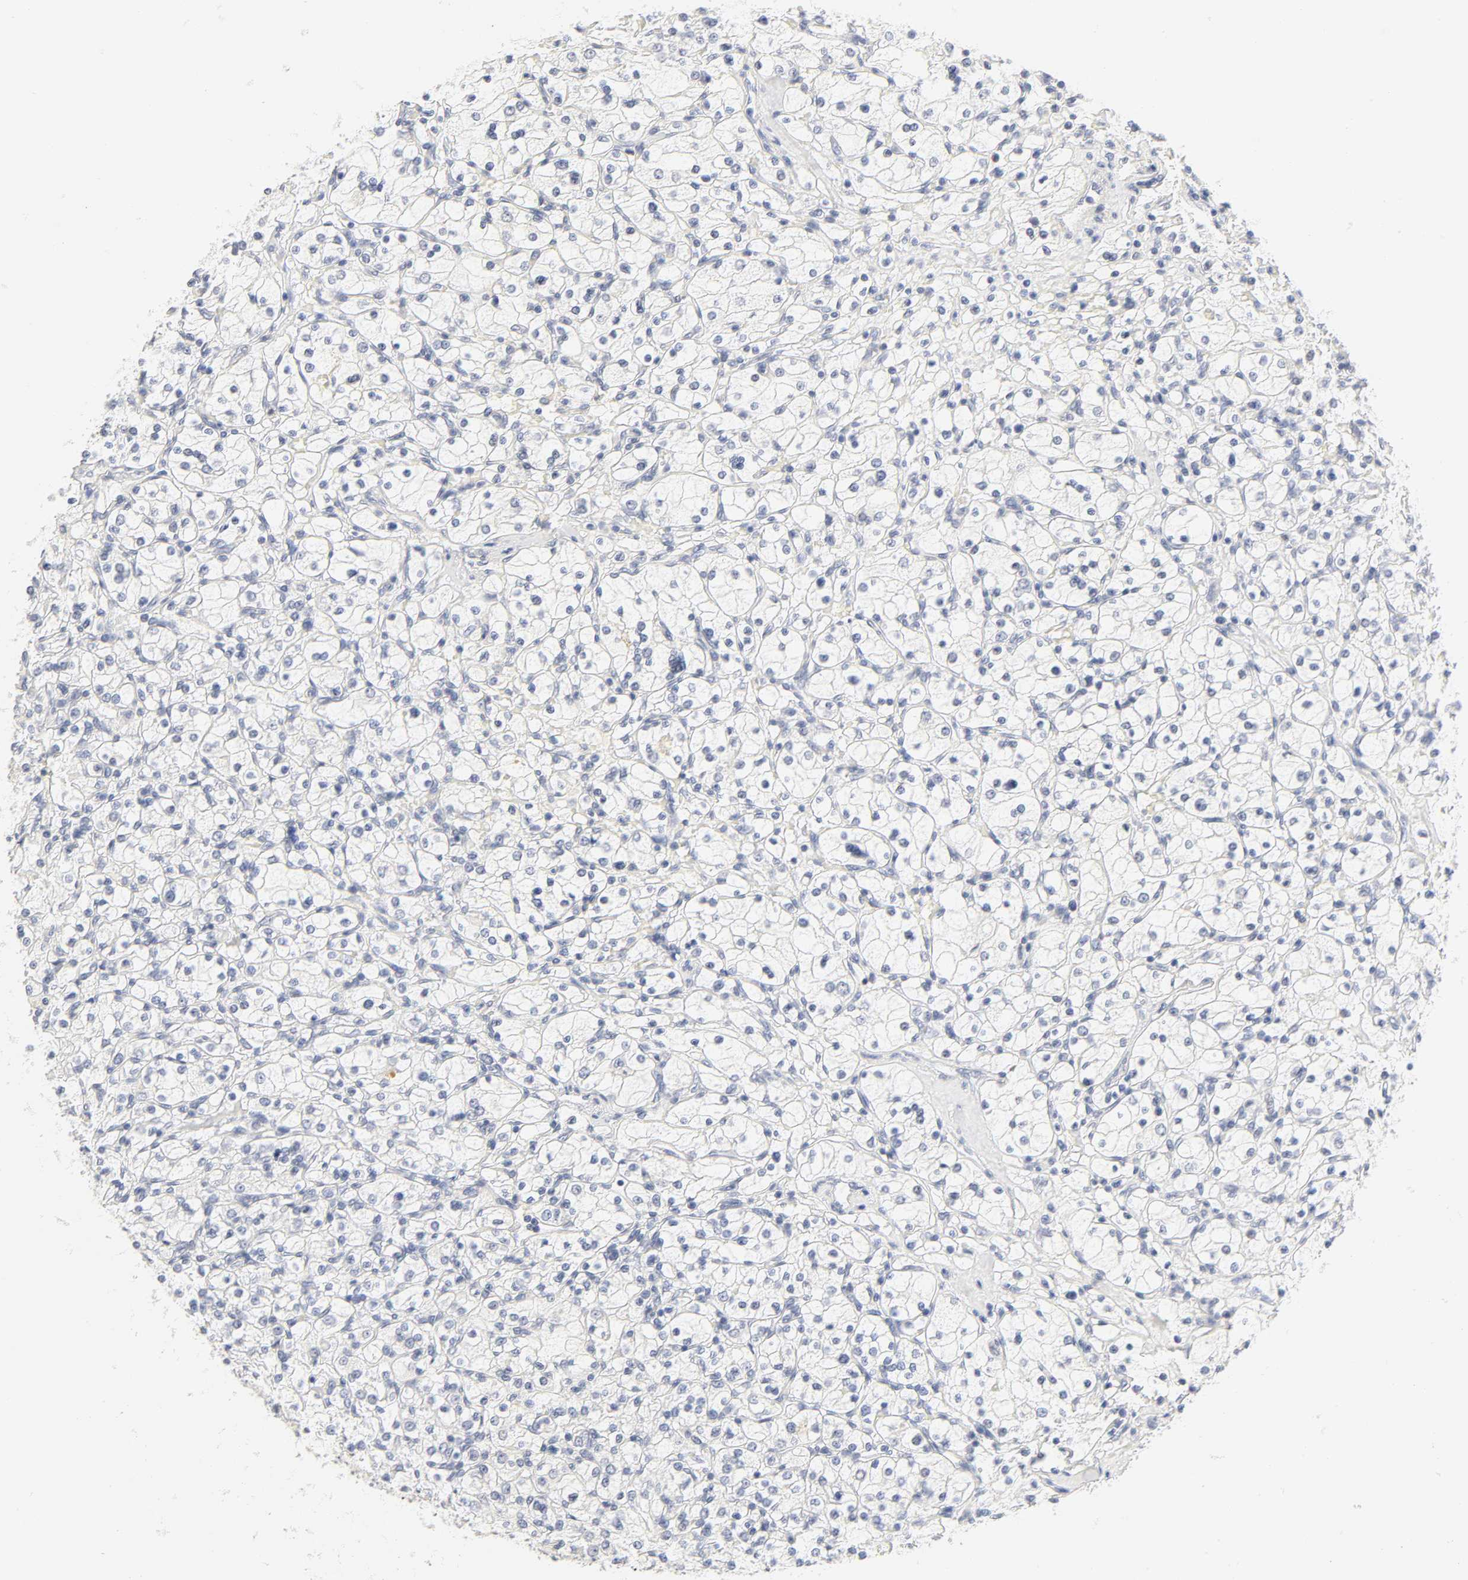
{"staining": {"intensity": "weak", "quantity": "<25%", "location": "nuclear"}, "tissue": "renal cancer", "cell_type": "Tumor cells", "image_type": "cancer", "snomed": [{"axis": "morphology", "description": "Adenocarcinoma, NOS"}, {"axis": "topography", "description": "Kidney"}], "caption": "A high-resolution micrograph shows IHC staining of adenocarcinoma (renal), which exhibits no significant staining in tumor cells.", "gene": "MNAT1", "patient": {"sex": "female", "age": 83}}